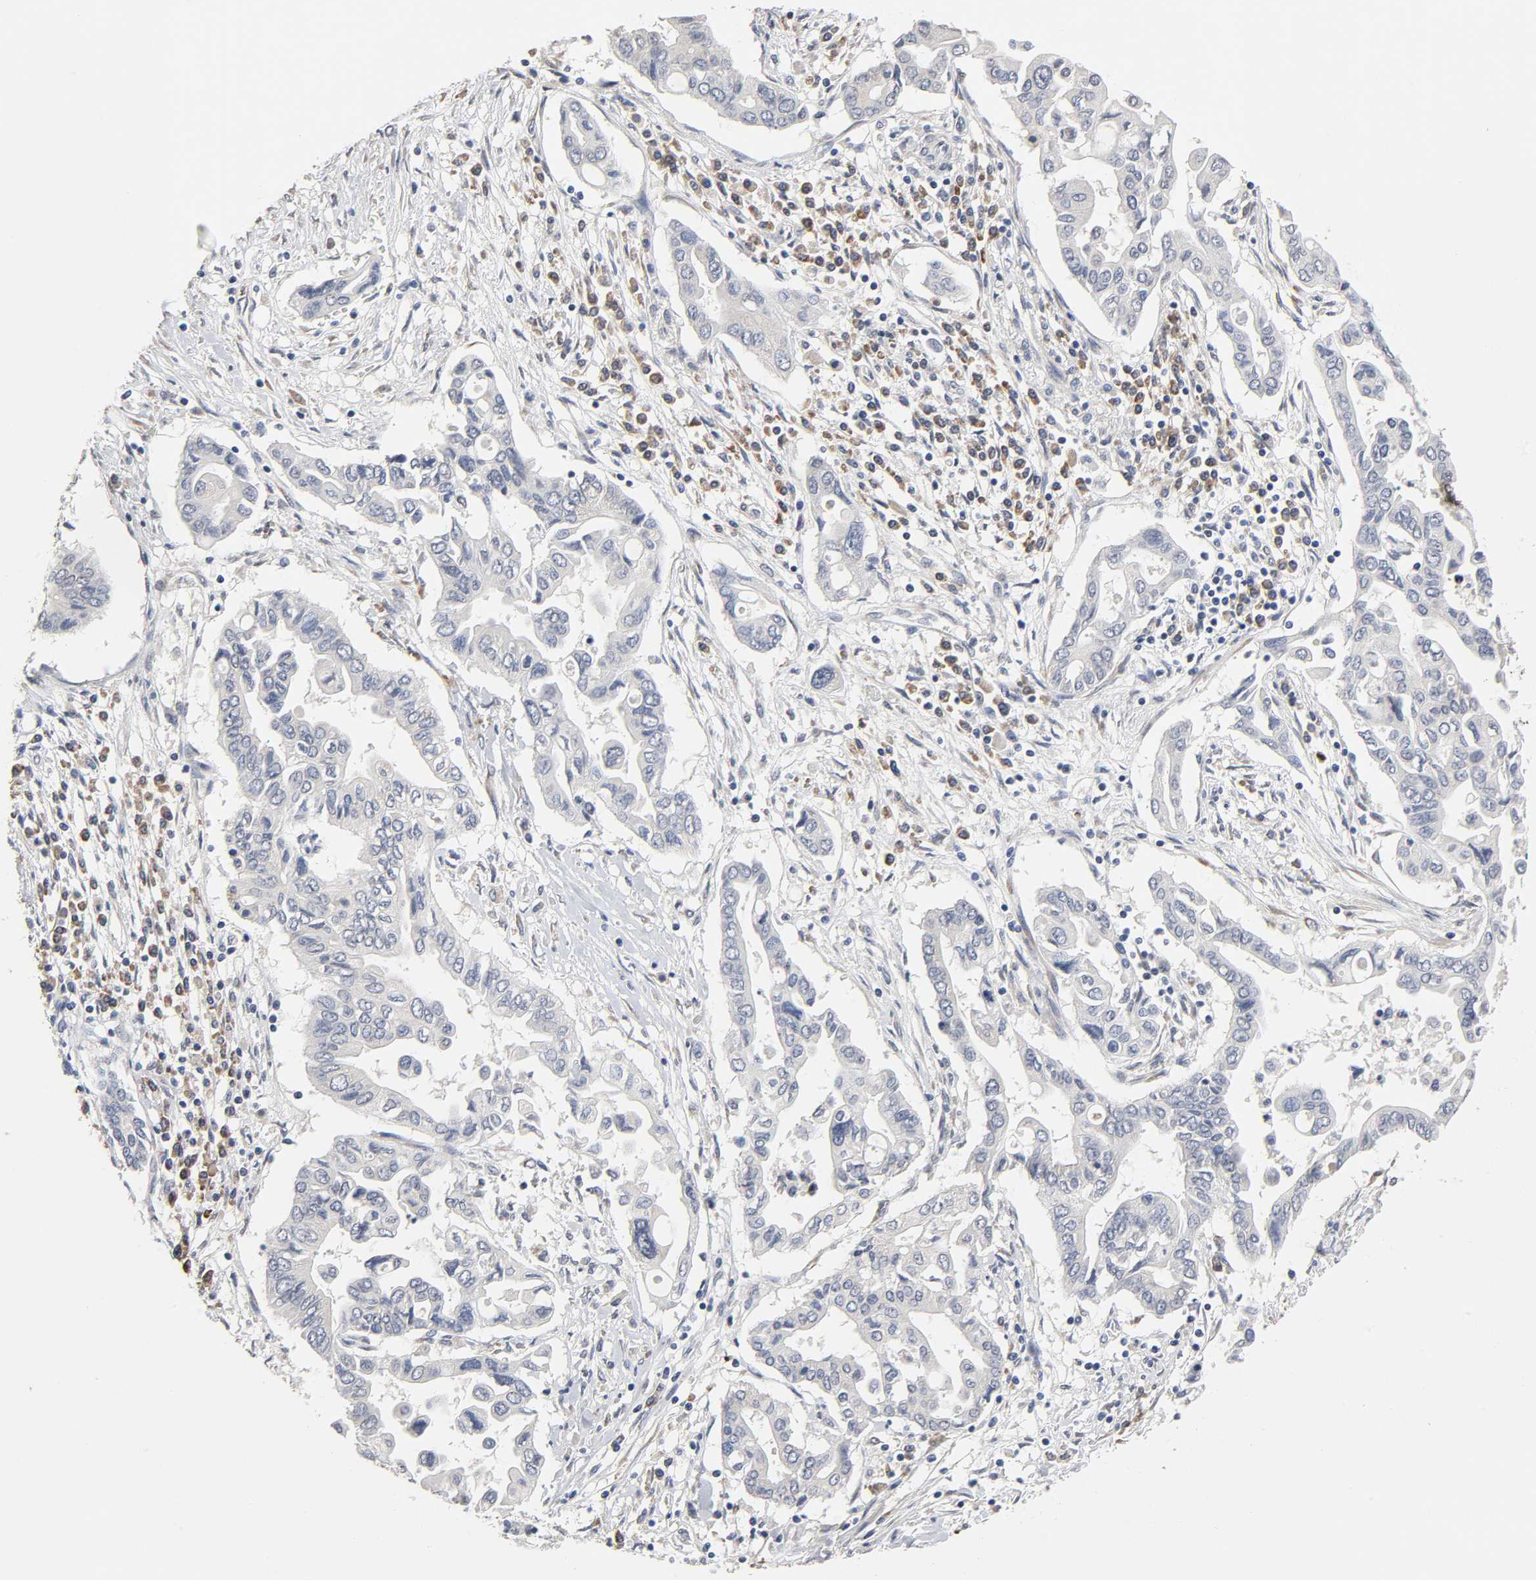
{"staining": {"intensity": "negative", "quantity": "none", "location": "none"}, "tissue": "pancreatic cancer", "cell_type": "Tumor cells", "image_type": "cancer", "snomed": [{"axis": "morphology", "description": "Adenocarcinoma, NOS"}, {"axis": "topography", "description": "Pancreas"}], "caption": "Tumor cells are negative for brown protein staining in adenocarcinoma (pancreatic). The staining is performed using DAB brown chromogen with nuclei counter-stained in using hematoxylin.", "gene": "HDLBP", "patient": {"sex": "female", "age": 57}}